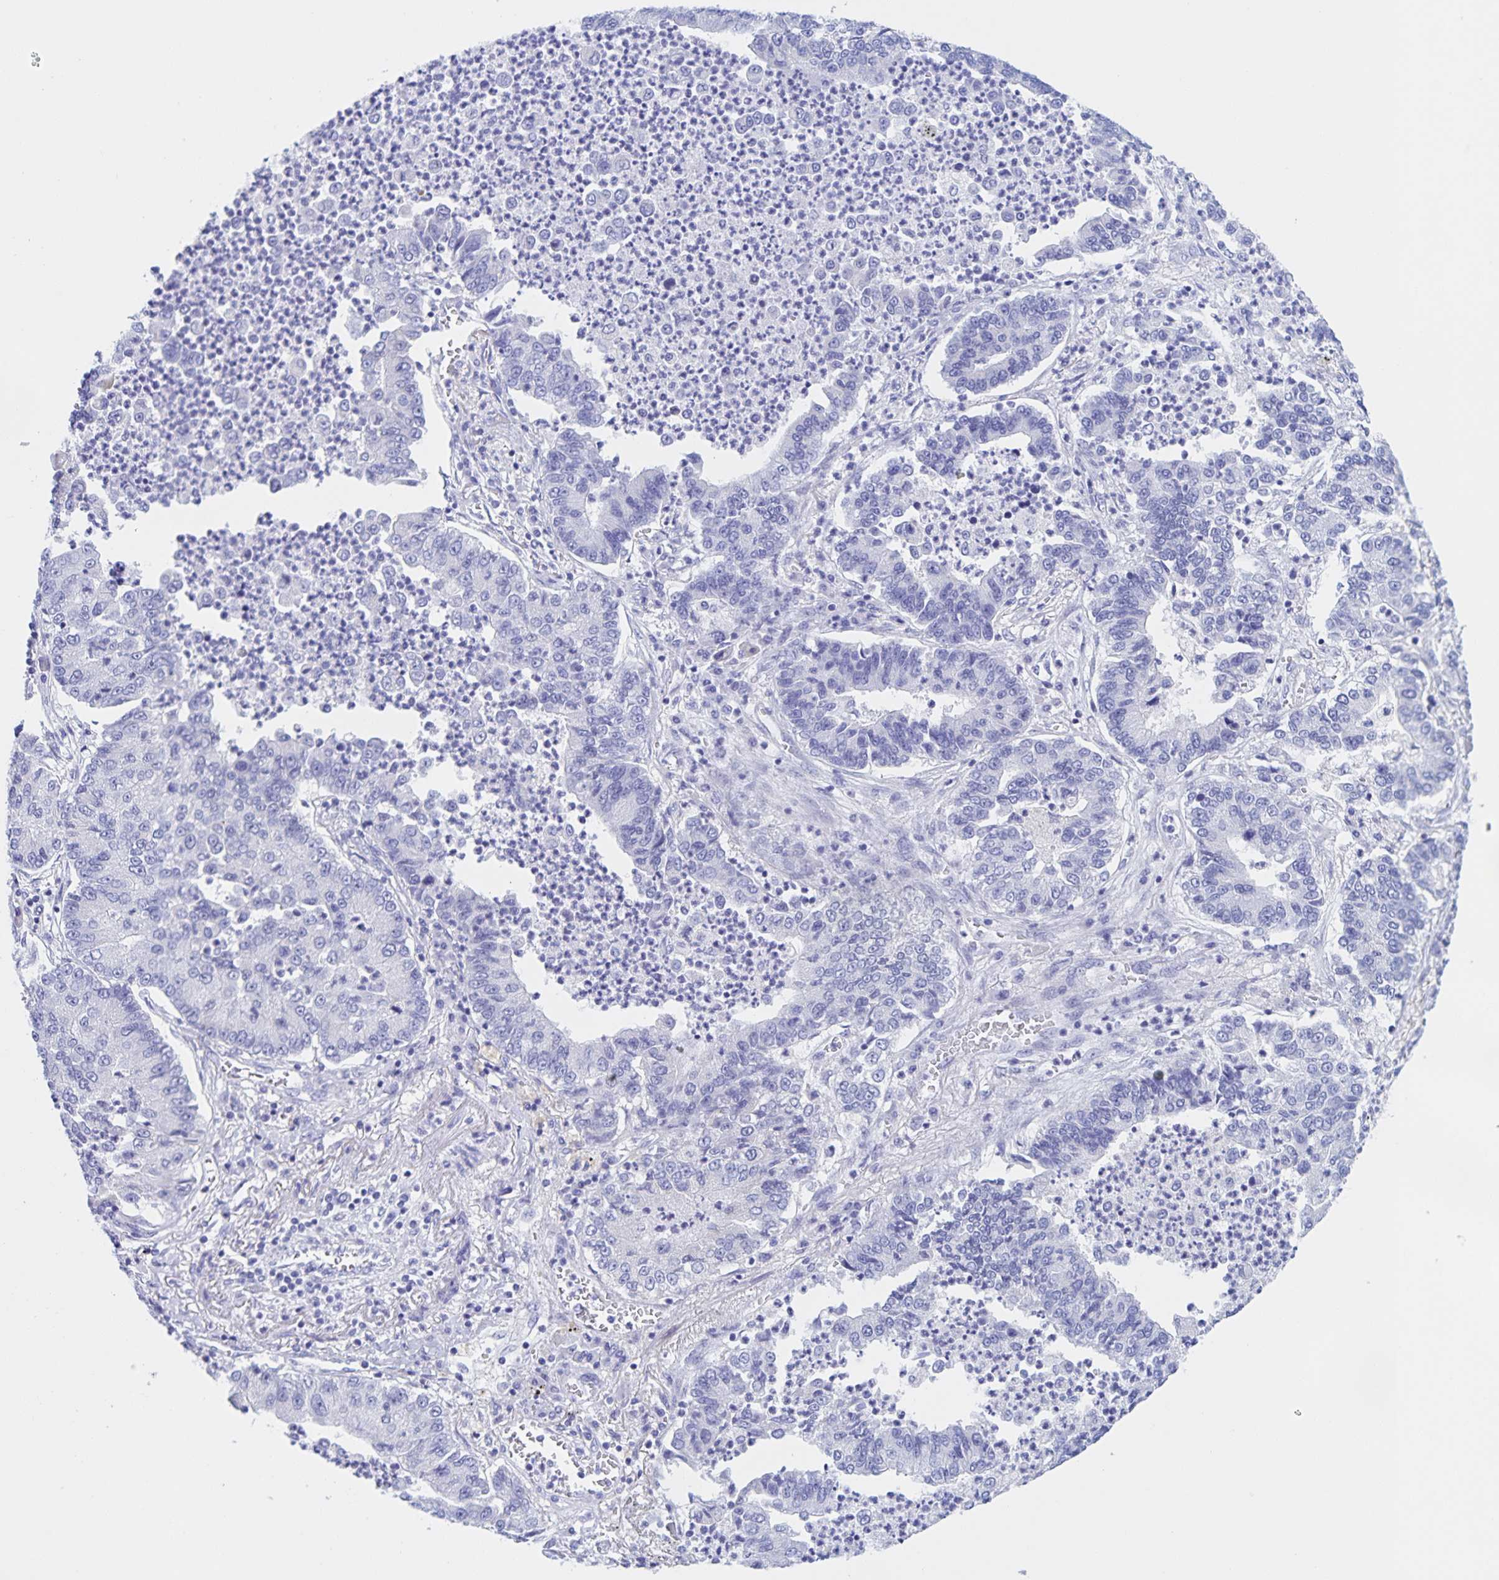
{"staining": {"intensity": "negative", "quantity": "none", "location": "none"}, "tissue": "lung cancer", "cell_type": "Tumor cells", "image_type": "cancer", "snomed": [{"axis": "morphology", "description": "Adenocarcinoma, NOS"}, {"axis": "topography", "description": "Lung"}], "caption": "IHC image of adenocarcinoma (lung) stained for a protein (brown), which exhibits no staining in tumor cells.", "gene": "CATSPER4", "patient": {"sex": "female", "age": 57}}